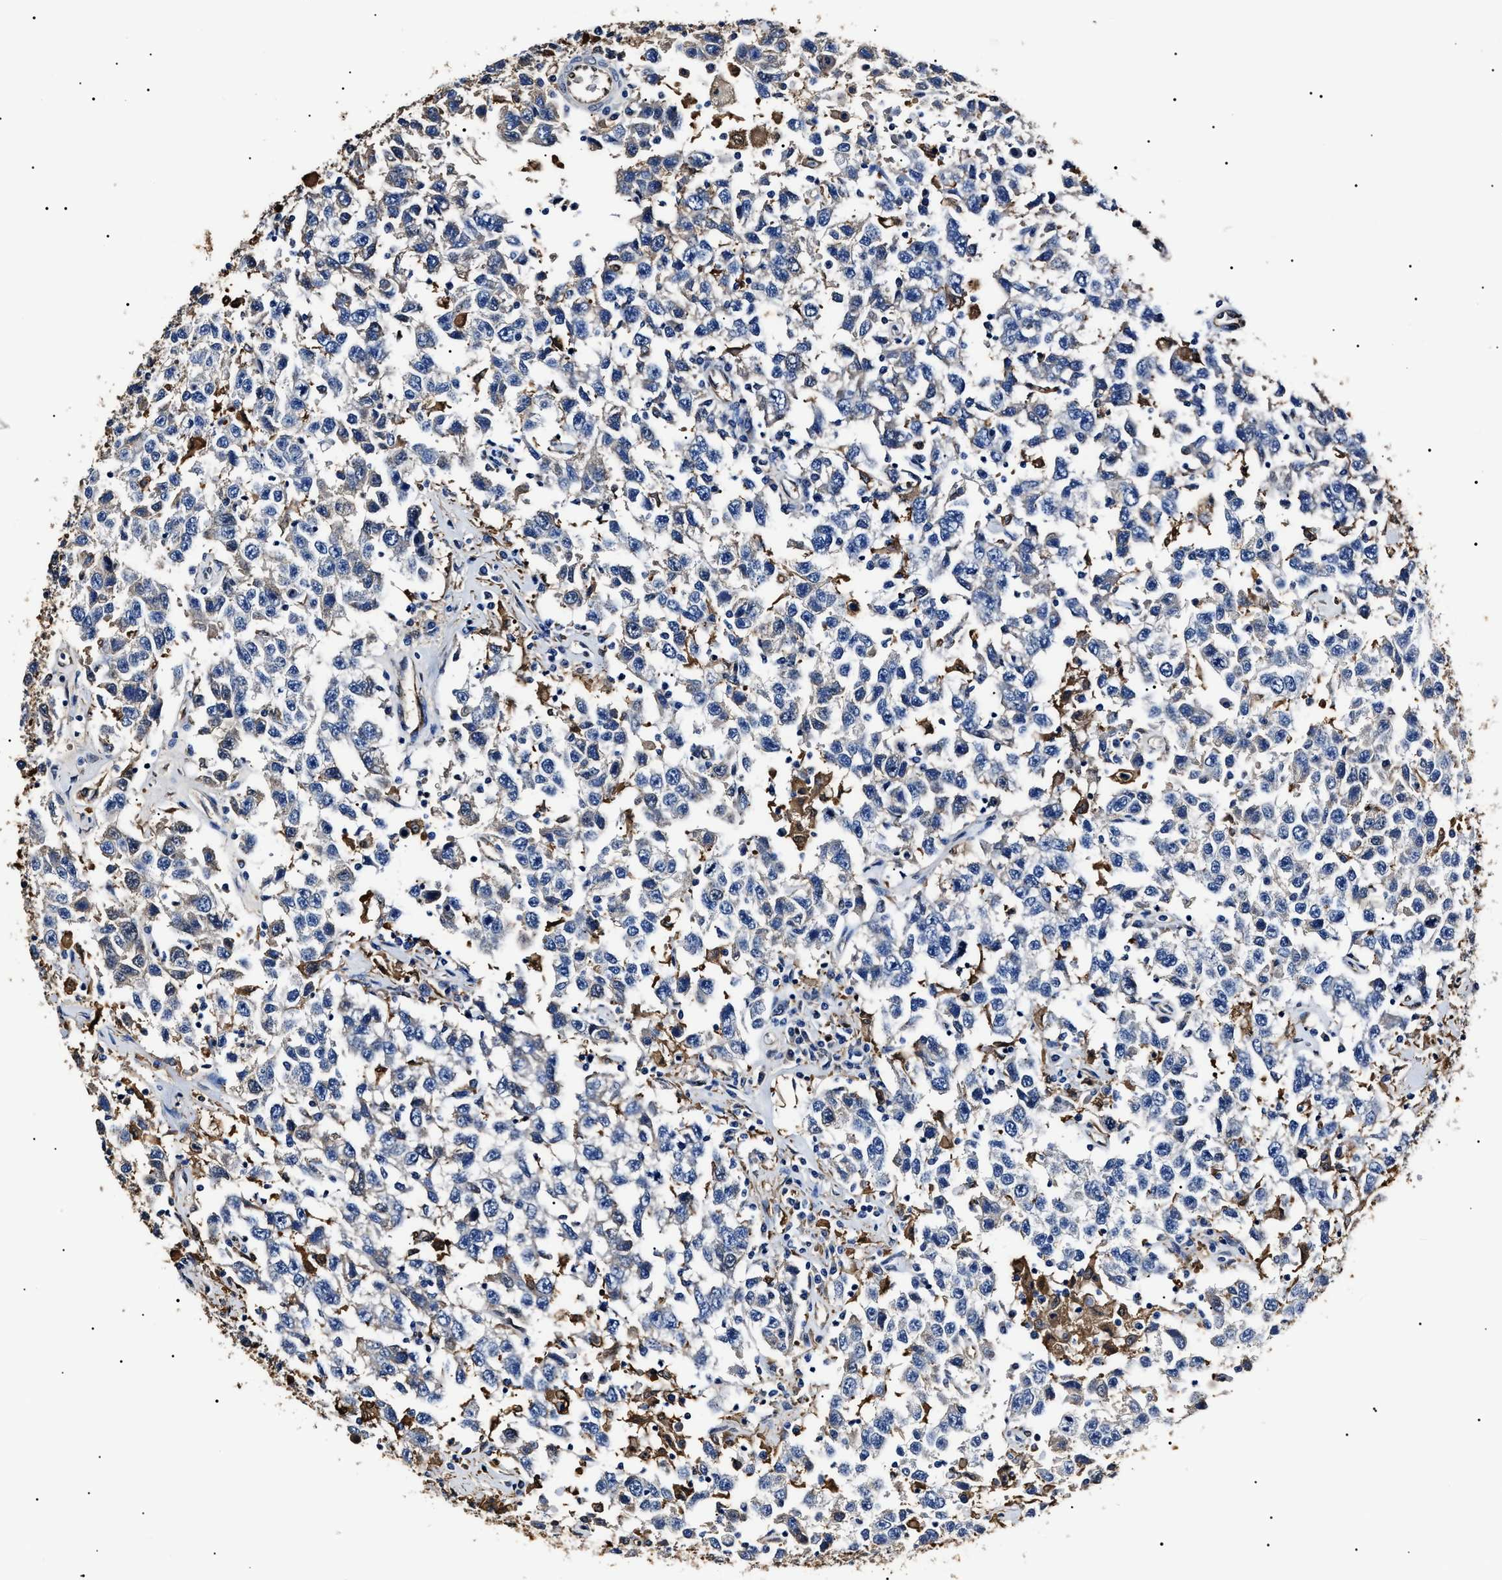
{"staining": {"intensity": "negative", "quantity": "none", "location": "none"}, "tissue": "testis cancer", "cell_type": "Tumor cells", "image_type": "cancer", "snomed": [{"axis": "morphology", "description": "Seminoma, NOS"}, {"axis": "topography", "description": "Testis"}], "caption": "IHC histopathology image of testis cancer (seminoma) stained for a protein (brown), which shows no expression in tumor cells.", "gene": "ALDH1A1", "patient": {"sex": "male", "age": 41}}